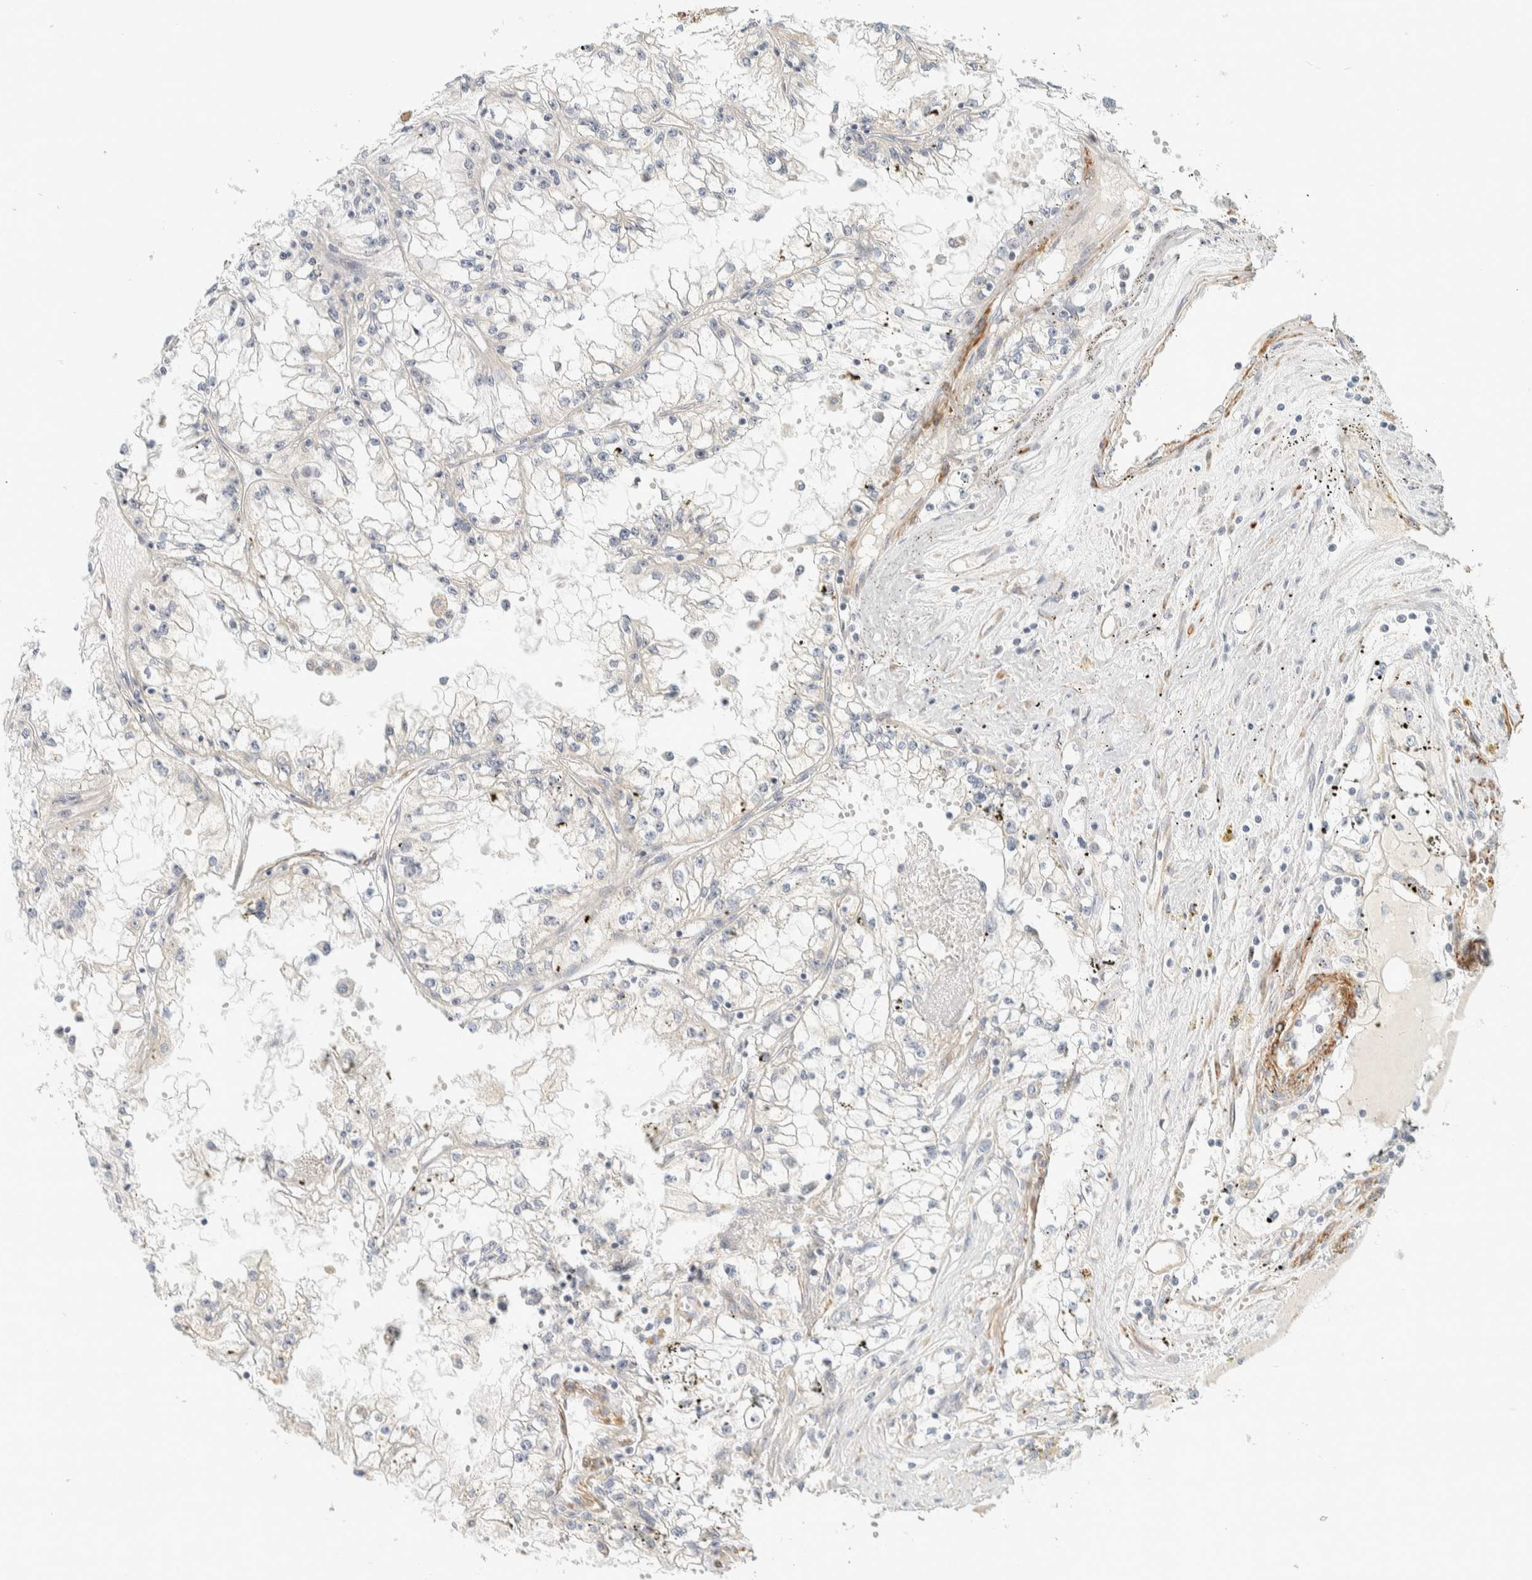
{"staining": {"intensity": "negative", "quantity": "none", "location": "none"}, "tissue": "renal cancer", "cell_type": "Tumor cells", "image_type": "cancer", "snomed": [{"axis": "morphology", "description": "Adenocarcinoma, NOS"}, {"axis": "topography", "description": "Kidney"}], "caption": "High power microscopy histopathology image of an immunohistochemistry (IHC) image of renal cancer, revealing no significant positivity in tumor cells.", "gene": "CDR2", "patient": {"sex": "male", "age": 56}}